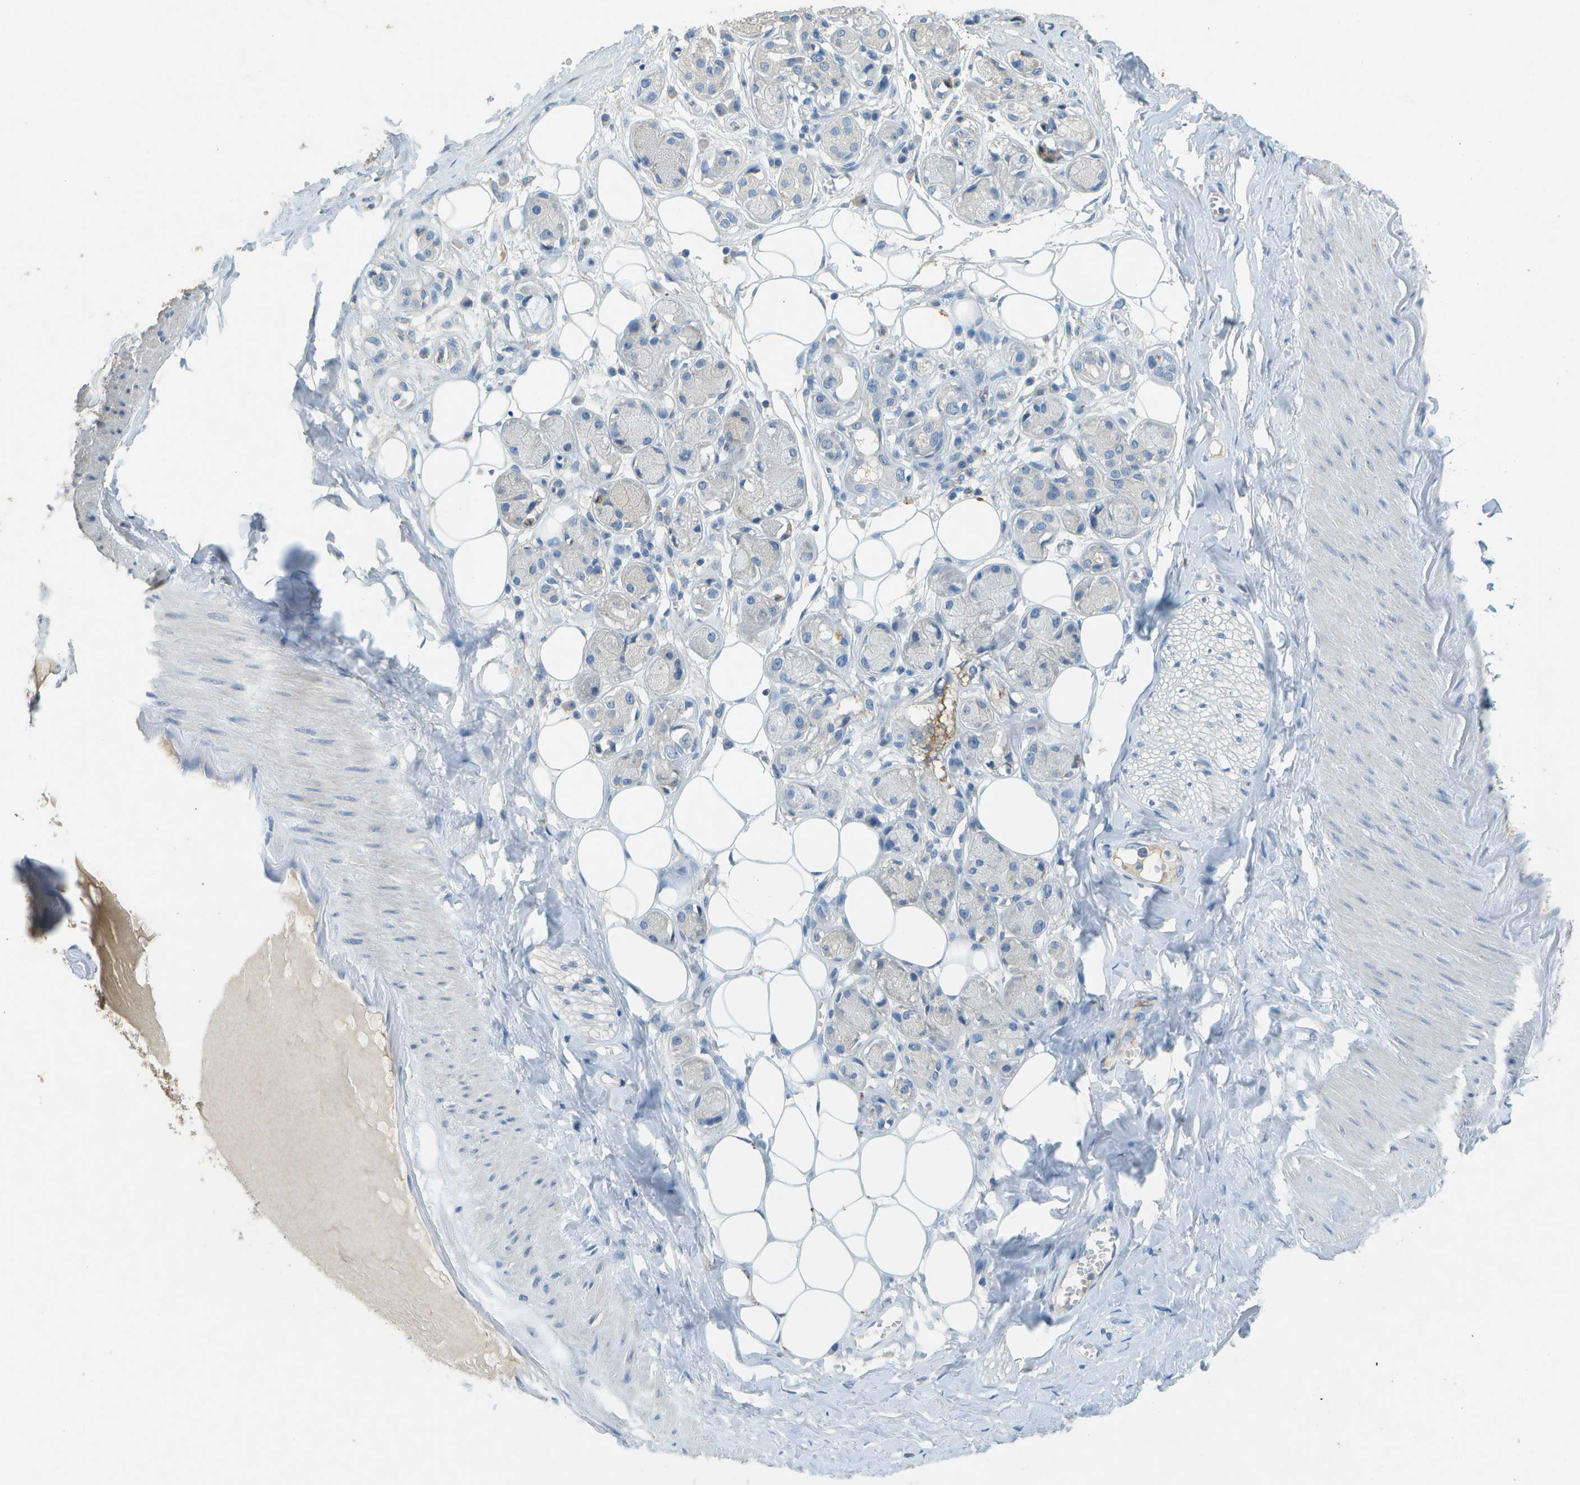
{"staining": {"intensity": "negative", "quantity": "none", "location": "none"}, "tissue": "adipose tissue", "cell_type": "Adipocytes", "image_type": "normal", "snomed": [{"axis": "morphology", "description": "Normal tissue, NOS"}, {"axis": "morphology", "description": "Inflammation, NOS"}, {"axis": "topography", "description": "Salivary gland"}, {"axis": "topography", "description": "Peripheral nerve tissue"}], "caption": "Photomicrograph shows no protein expression in adipocytes of unremarkable adipose tissue.", "gene": "LGI2", "patient": {"sex": "female", "age": 75}}